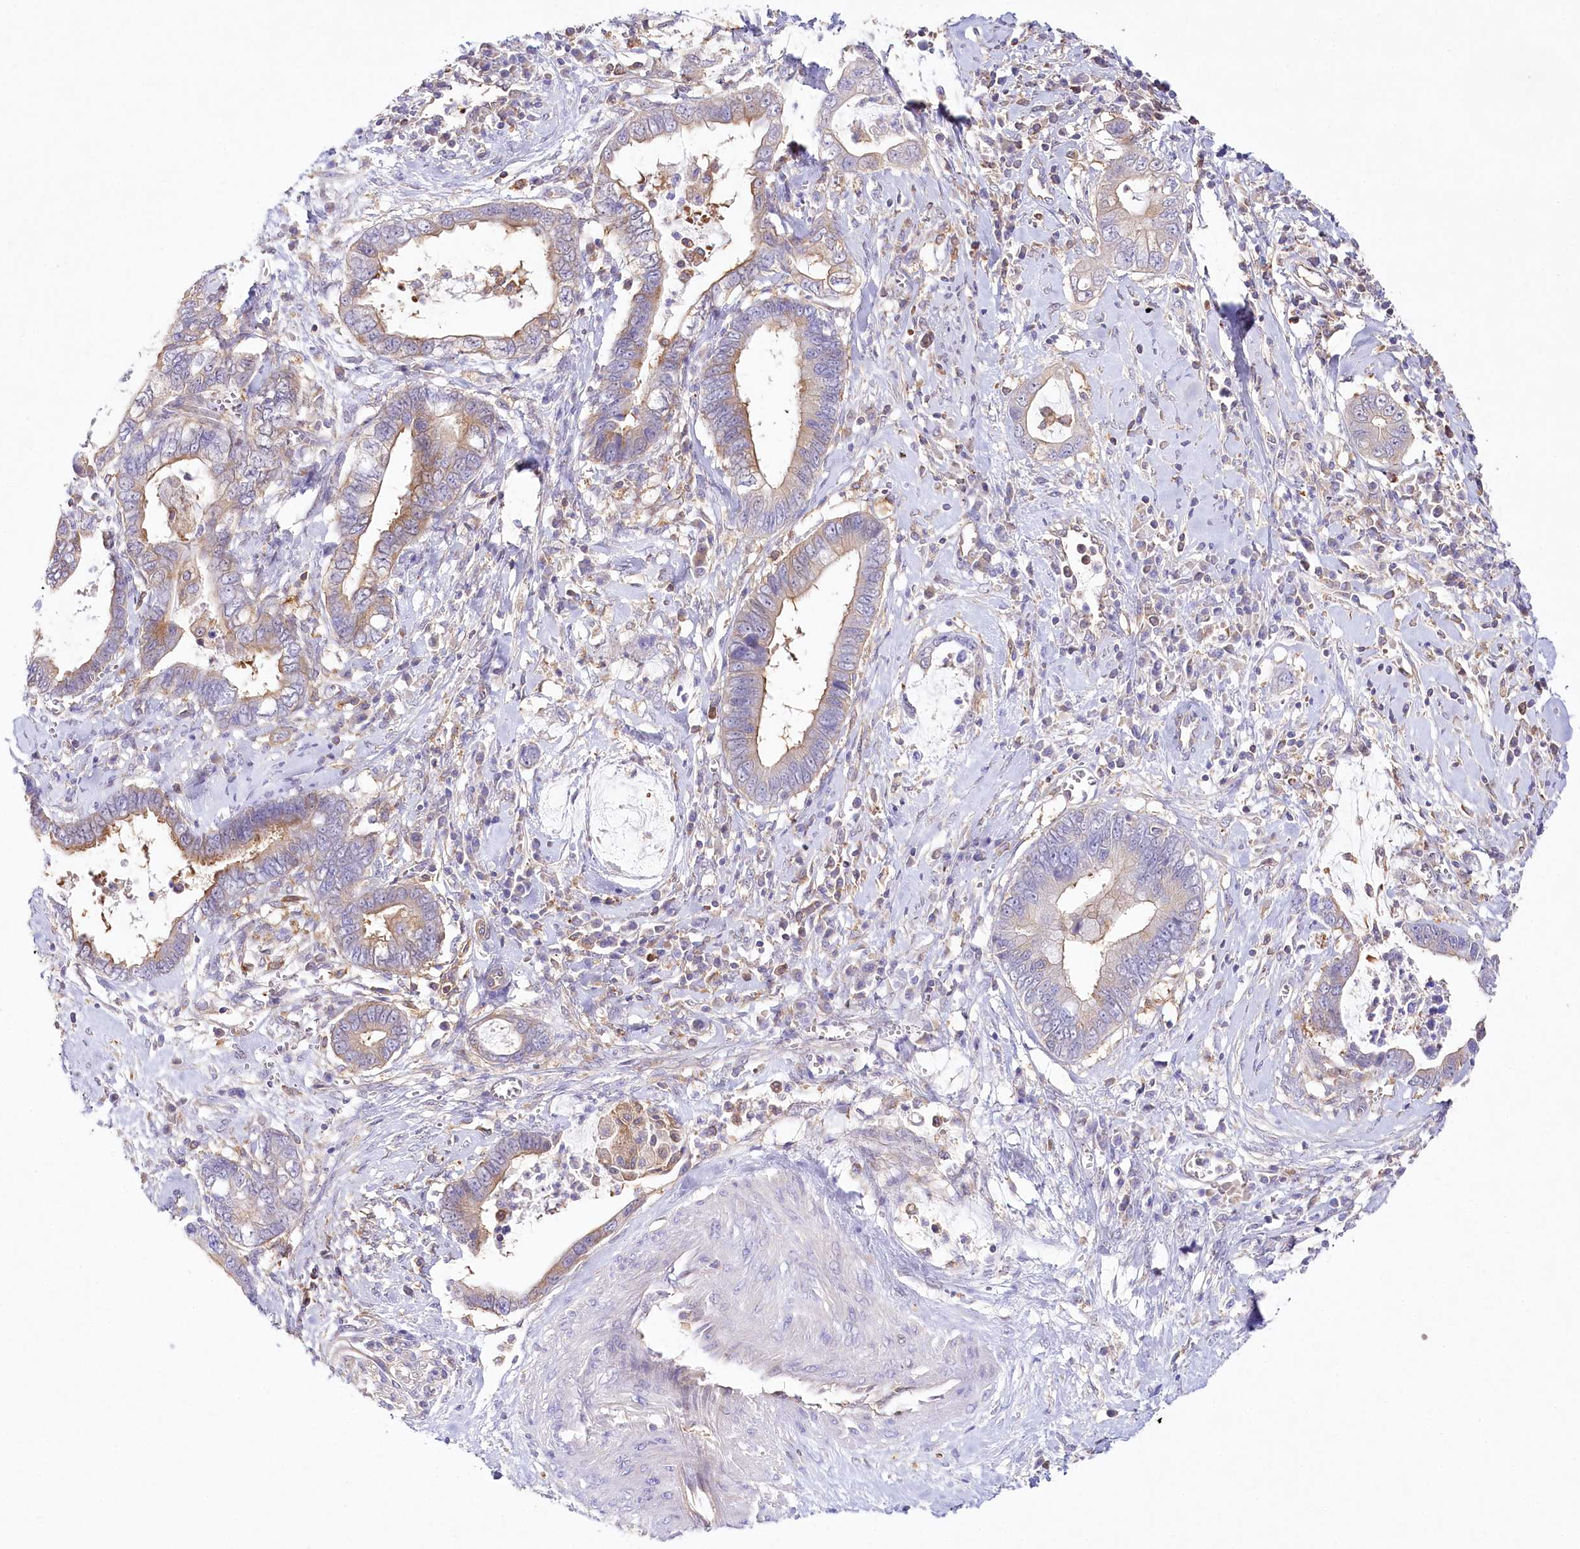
{"staining": {"intensity": "moderate", "quantity": "25%-75%", "location": "cytoplasmic/membranous"}, "tissue": "cervical cancer", "cell_type": "Tumor cells", "image_type": "cancer", "snomed": [{"axis": "morphology", "description": "Adenocarcinoma, NOS"}, {"axis": "topography", "description": "Cervix"}], "caption": "There is medium levels of moderate cytoplasmic/membranous expression in tumor cells of cervical cancer (adenocarcinoma), as demonstrated by immunohistochemical staining (brown color).", "gene": "ABRAXAS2", "patient": {"sex": "female", "age": 44}}